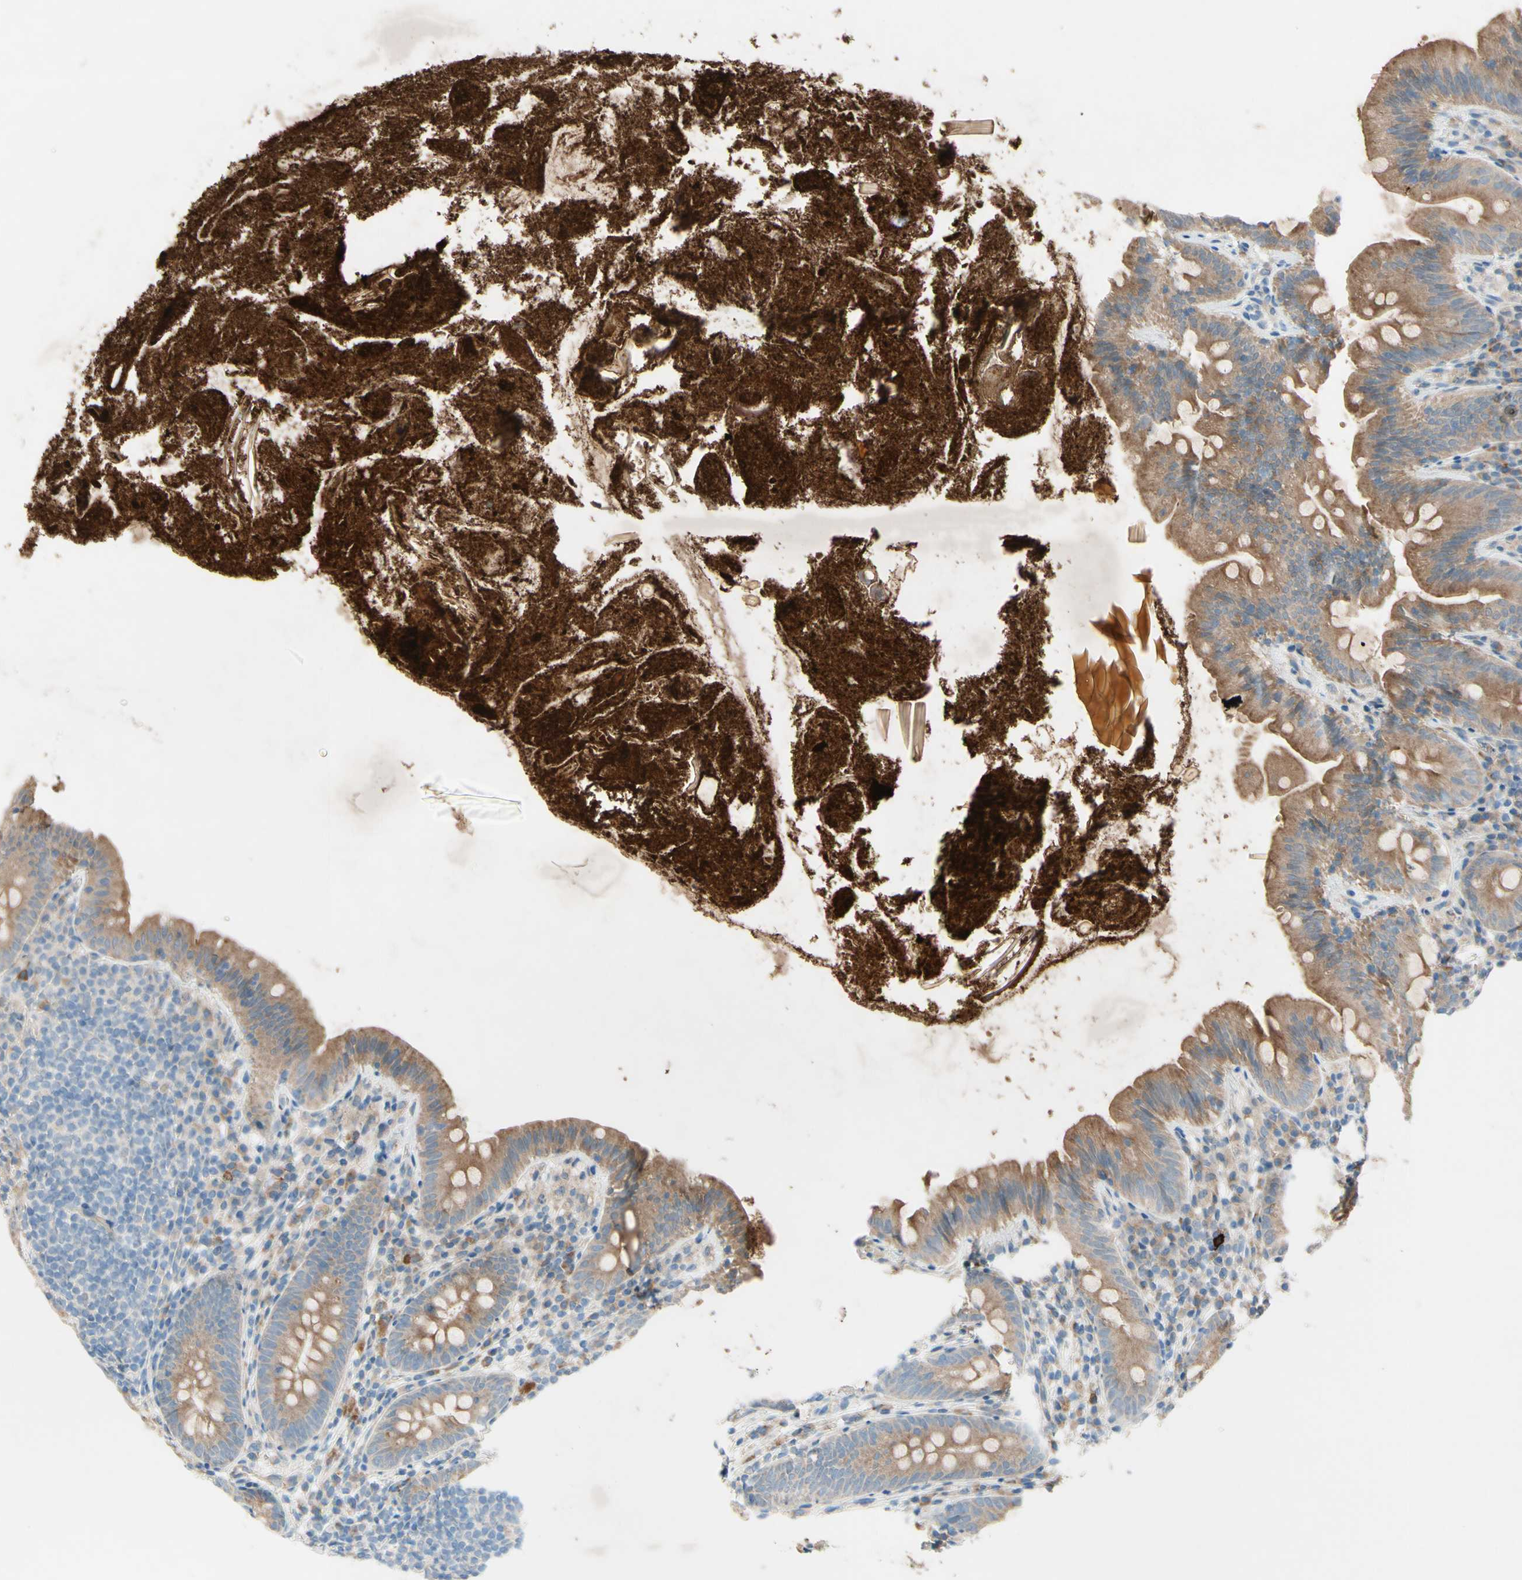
{"staining": {"intensity": "moderate", "quantity": ">75%", "location": "cytoplasmic/membranous"}, "tissue": "appendix", "cell_type": "Glandular cells", "image_type": "normal", "snomed": [{"axis": "morphology", "description": "Normal tissue, NOS"}, {"axis": "topography", "description": "Appendix"}], "caption": "Appendix stained for a protein (brown) displays moderate cytoplasmic/membranous positive positivity in about >75% of glandular cells.", "gene": "IL2", "patient": {"sex": "male", "age": 52}}